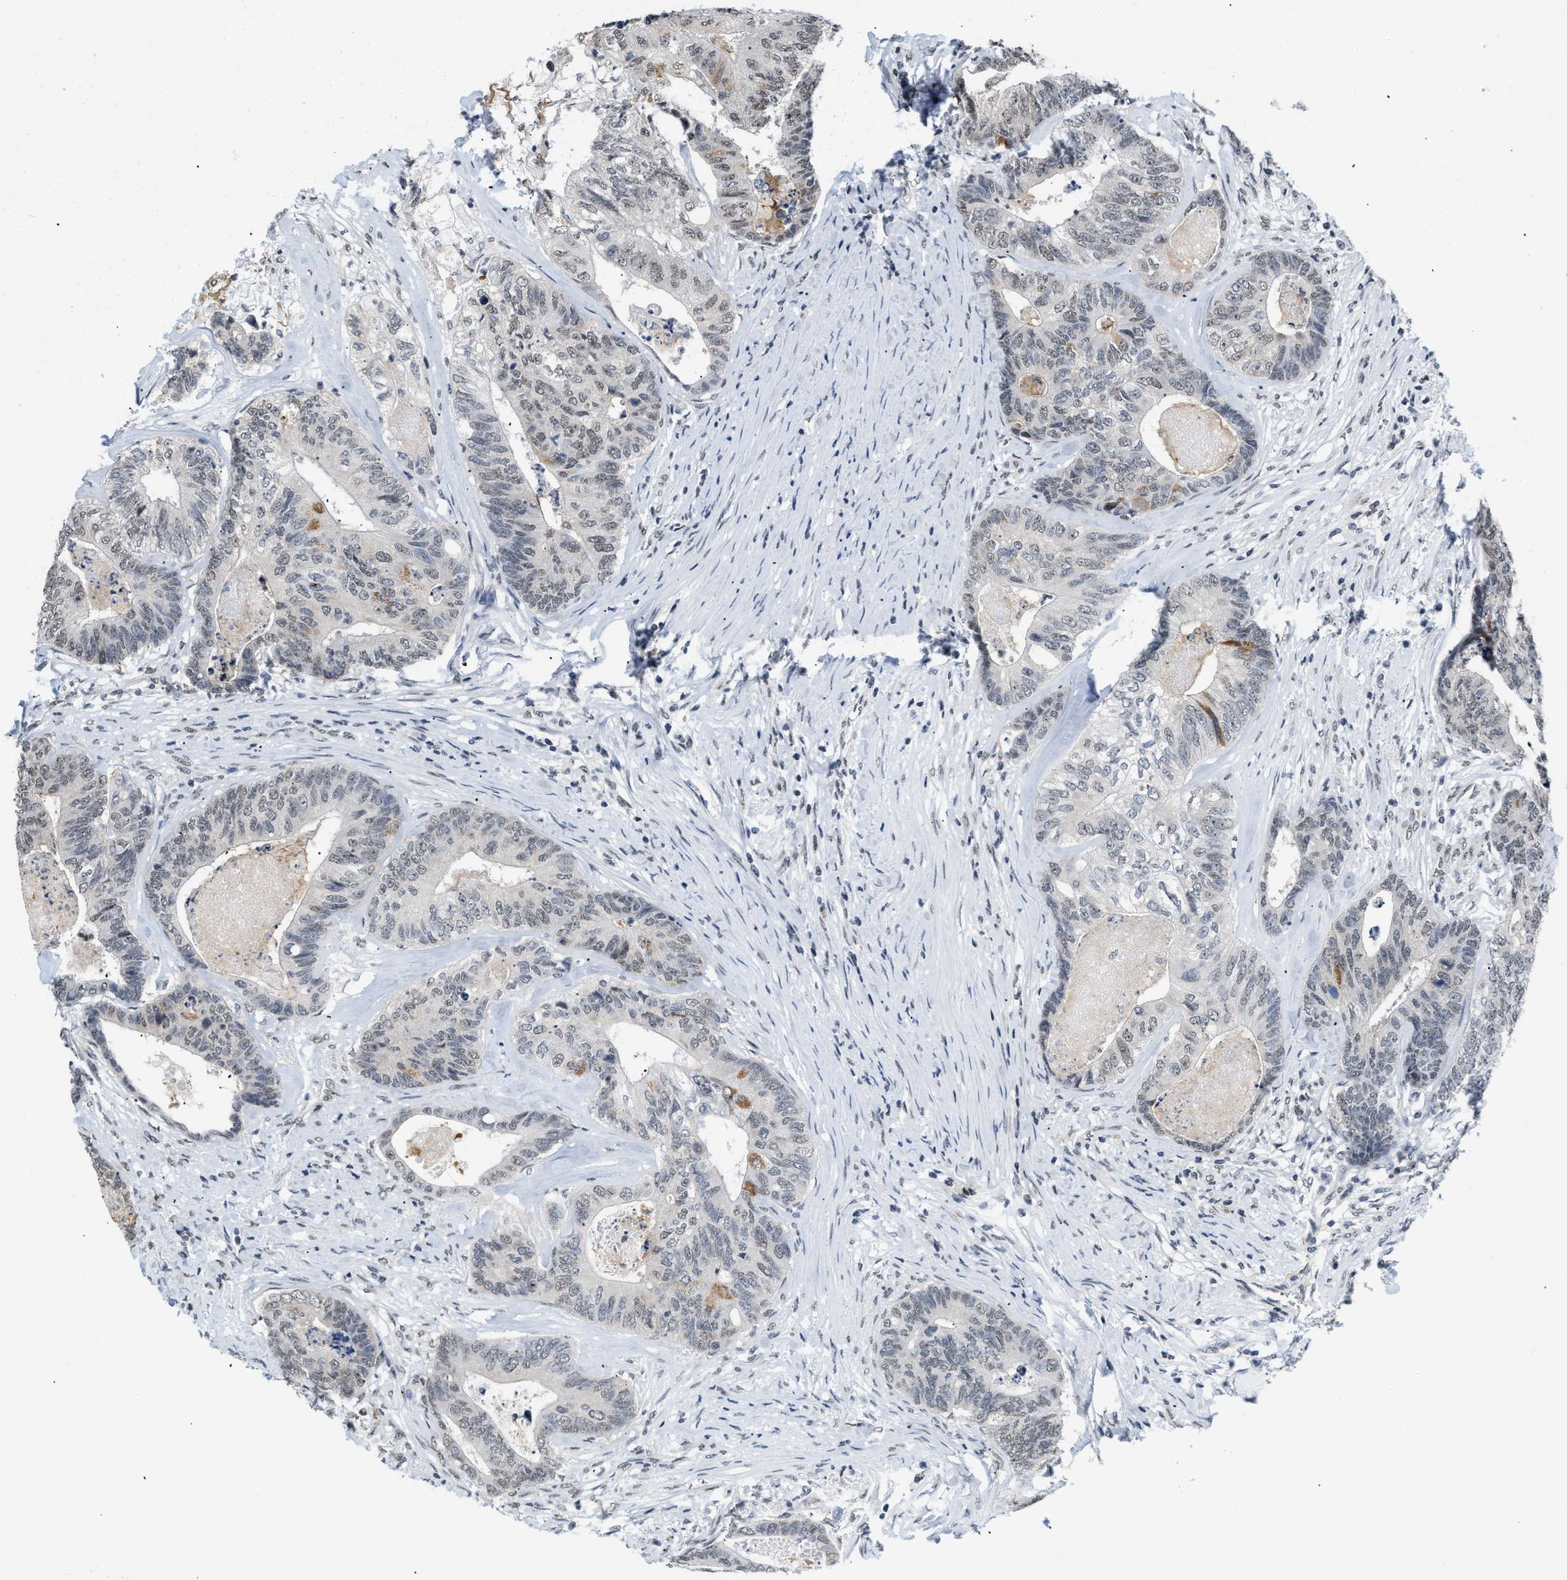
{"staining": {"intensity": "weak", "quantity": "<25%", "location": "nuclear"}, "tissue": "colorectal cancer", "cell_type": "Tumor cells", "image_type": "cancer", "snomed": [{"axis": "morphology", "description": "Adenocarcinoma, NOS"}, {"axis": "topography", "description": "Colon"}], "caption": "Tumor cells are negative for protein expression in human colorectal cancer (adenocarcinoma).", "gene": "RAF1", "patient": {"sex": "female", "age": 67}}